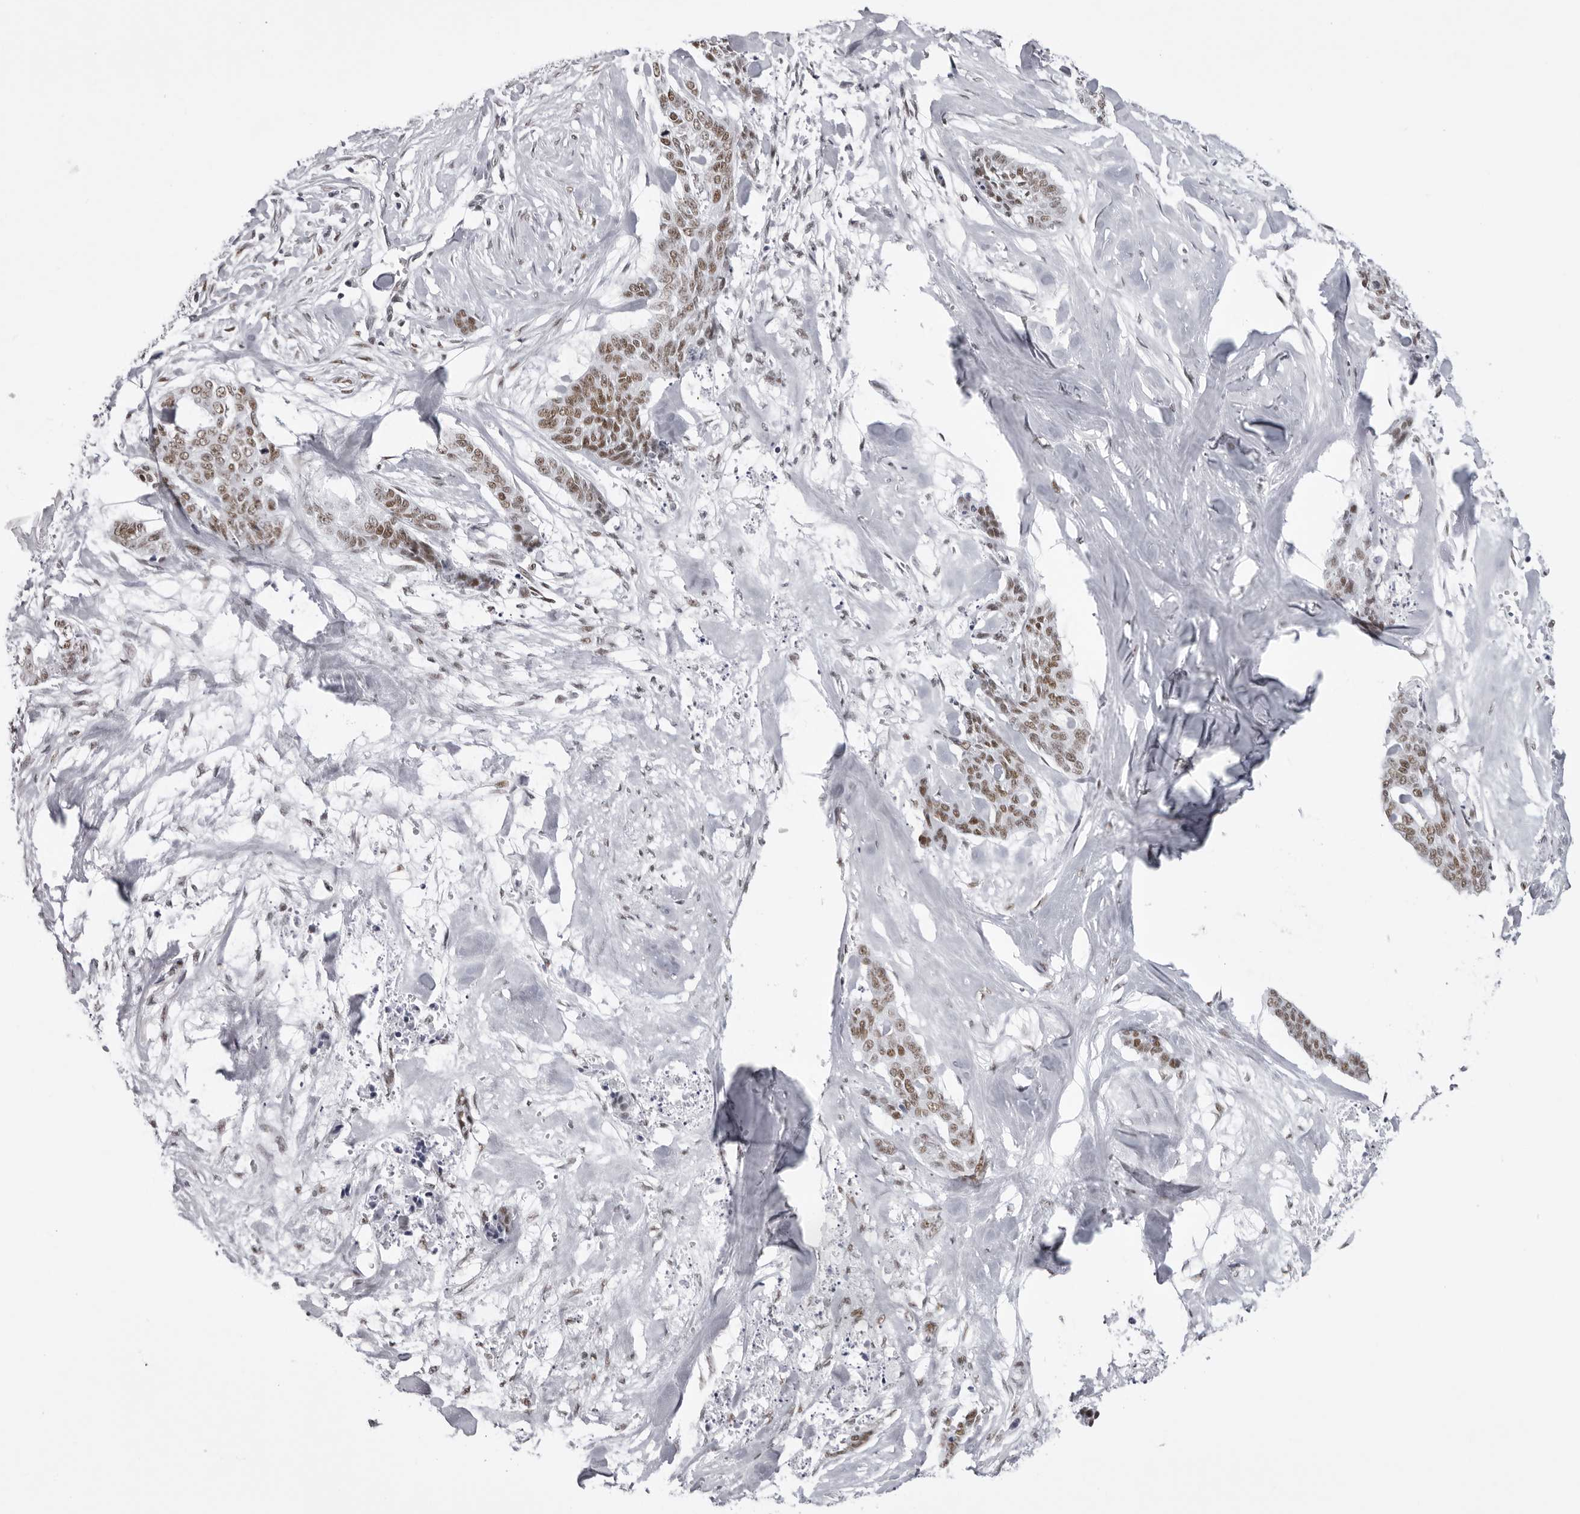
{"staining": {"intensity": "moderate", "quantity": ">75%", "location": "nuclear"}, "tissue": "skin cancer", "cell_type": "Tumor cells", "image_type": "cancer", "snomed": [{"axis": "morphology", "description": "Basal cell carcinoma"}, {"axis": "topography", "description": "Skin"}], "caption": "Human basal cell carcinoma (skin) stained with a brown dye reveals moderate nuclear positive staining in approximately >75% of tumor cells.", "gene": "IRF2BP2", "patient": {"sex": "female", "age": 64}}